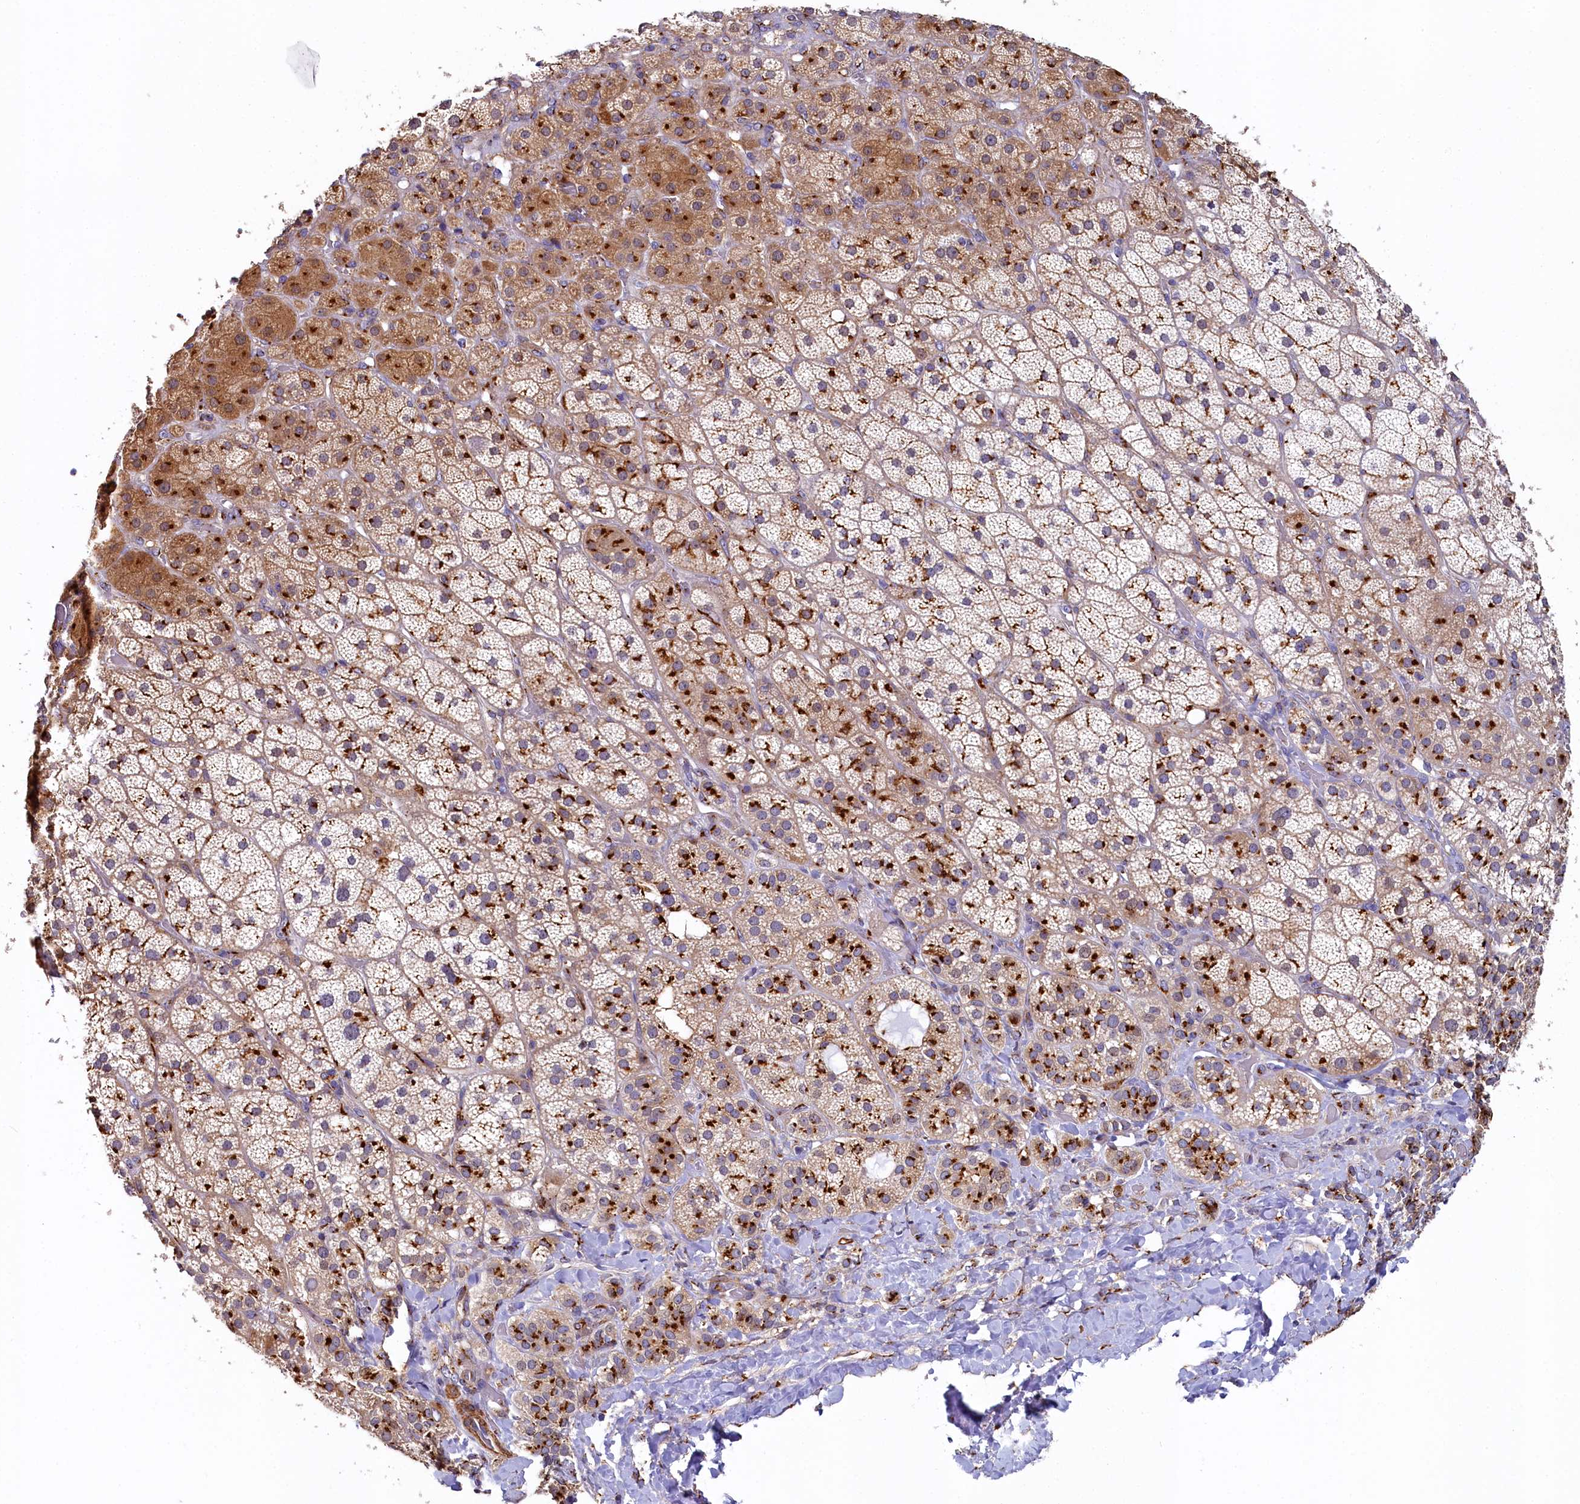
{"staining": {"intensity": "strong", "quantity": ">75%", "location": "cytoplasmic/membranous"}, "tissue": "adrenal gland", "cell_type": "Glandular cells", "image_type": "normal", "snomed": [{"axis": "morphology", "description": "Normal tissue, NOS"}, {"axis": "topography", "description": "Adrenal gland"}], "caption": "A high-resolution image shows immunohistochemistry (IHC) staining of unremarkable adrenal gland, which demonstrates strong cytoplasmic/membranous positivity in about >75% of glandular cells. (IHC, brightfield microscopy, high magnification).", "gene": "BET1L", "patient": {"sex": "male", "age": 57}}